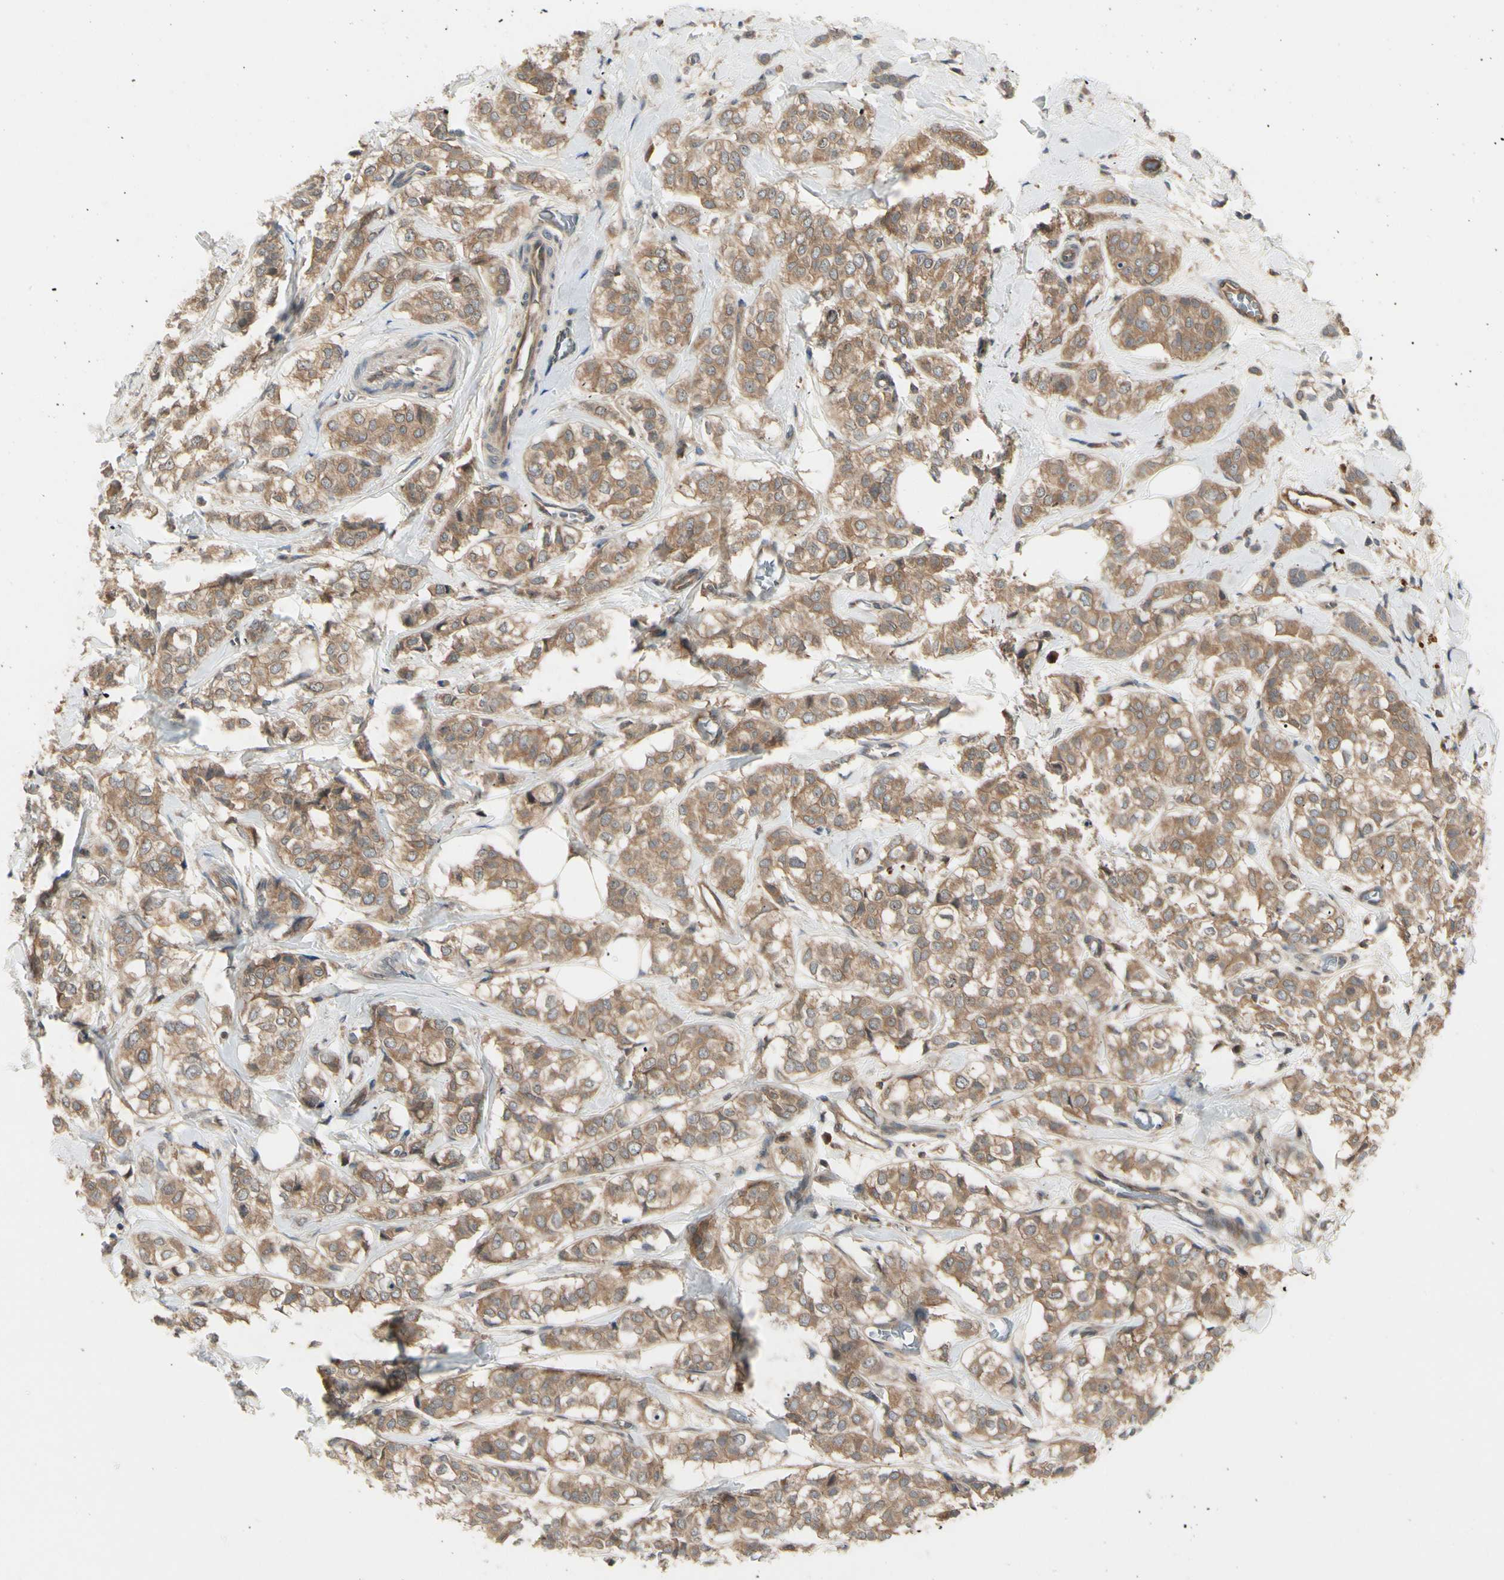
{"staining": {"intensity": "moderate", "quantity": ">75%", "location": "cytoplasmic/membranous"}, "tissue": "breast cancer", "cell_type": "Tumor cells", "image_type": "cancer", "snomed": [{"axis": "morphology", "description": "Lobular carcinoma"}, {"axis": "topography", "description": "Breast"}], "caption": "The histopathology image reveals staining of breast cancer, revealing moderate cytoplasmic/membranous protein expression (brown color) within tumor cells.", "gene": "RNF14", "patient": {"sex": "female", "age": 60}}